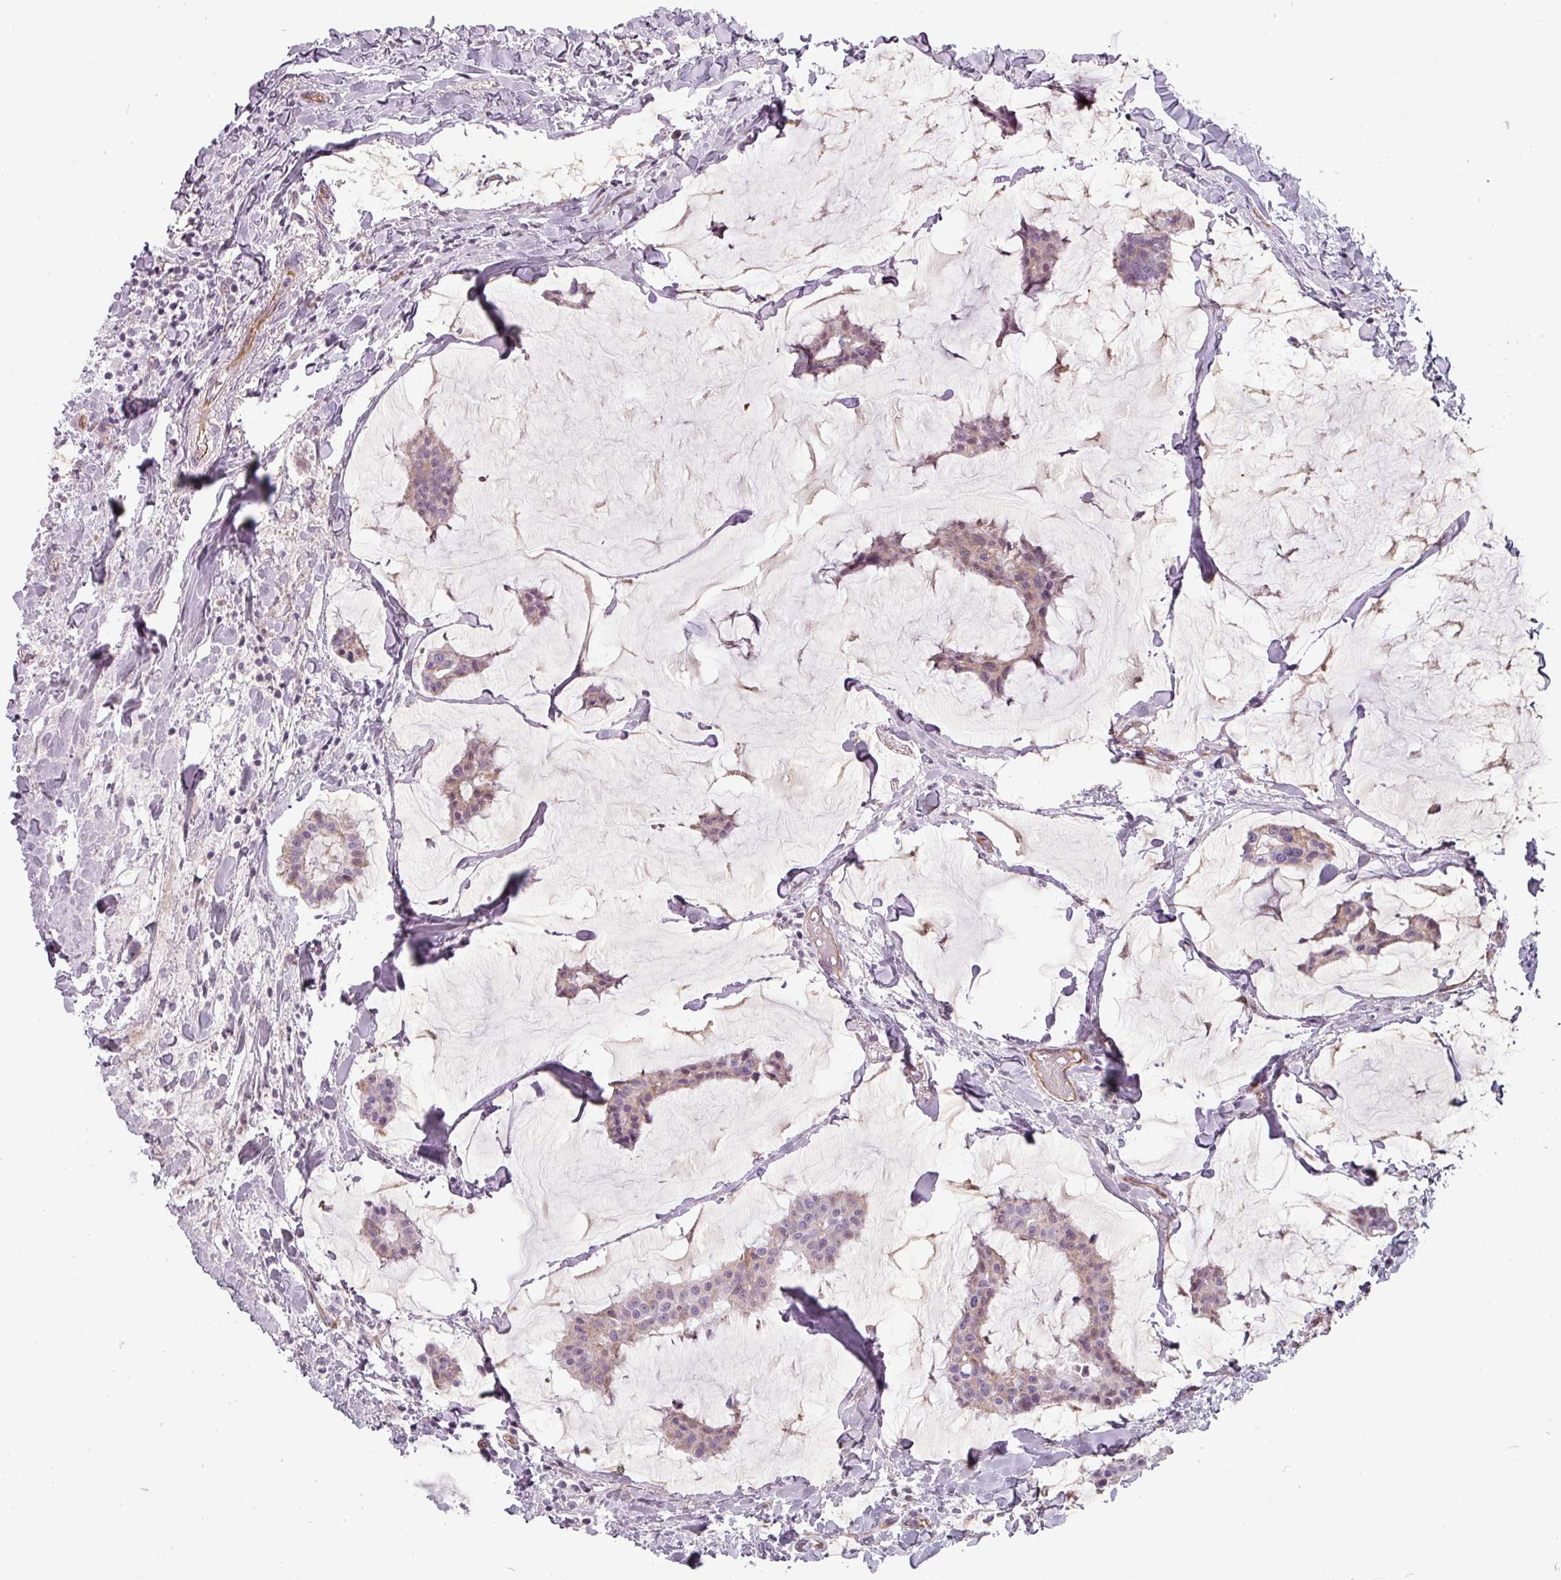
{"staining": {"intensity": "weak", "quantity": "<25%", "location": "cytoplasmic/membranous,nuclear"}, "tissue": "breast cancer", "cell_type": "Tumor cells", "image_type": "cancer", "snomed": [{"axis": "morphology", "description": "Duct carcinoma"}, {"axis": "topography", "description": "Breast"}], "caption": "There is no significant positivity in tumor cells of breast cancer.", "gene": "CHRDL1", "patient": {"sex": "female", "age": 93}}